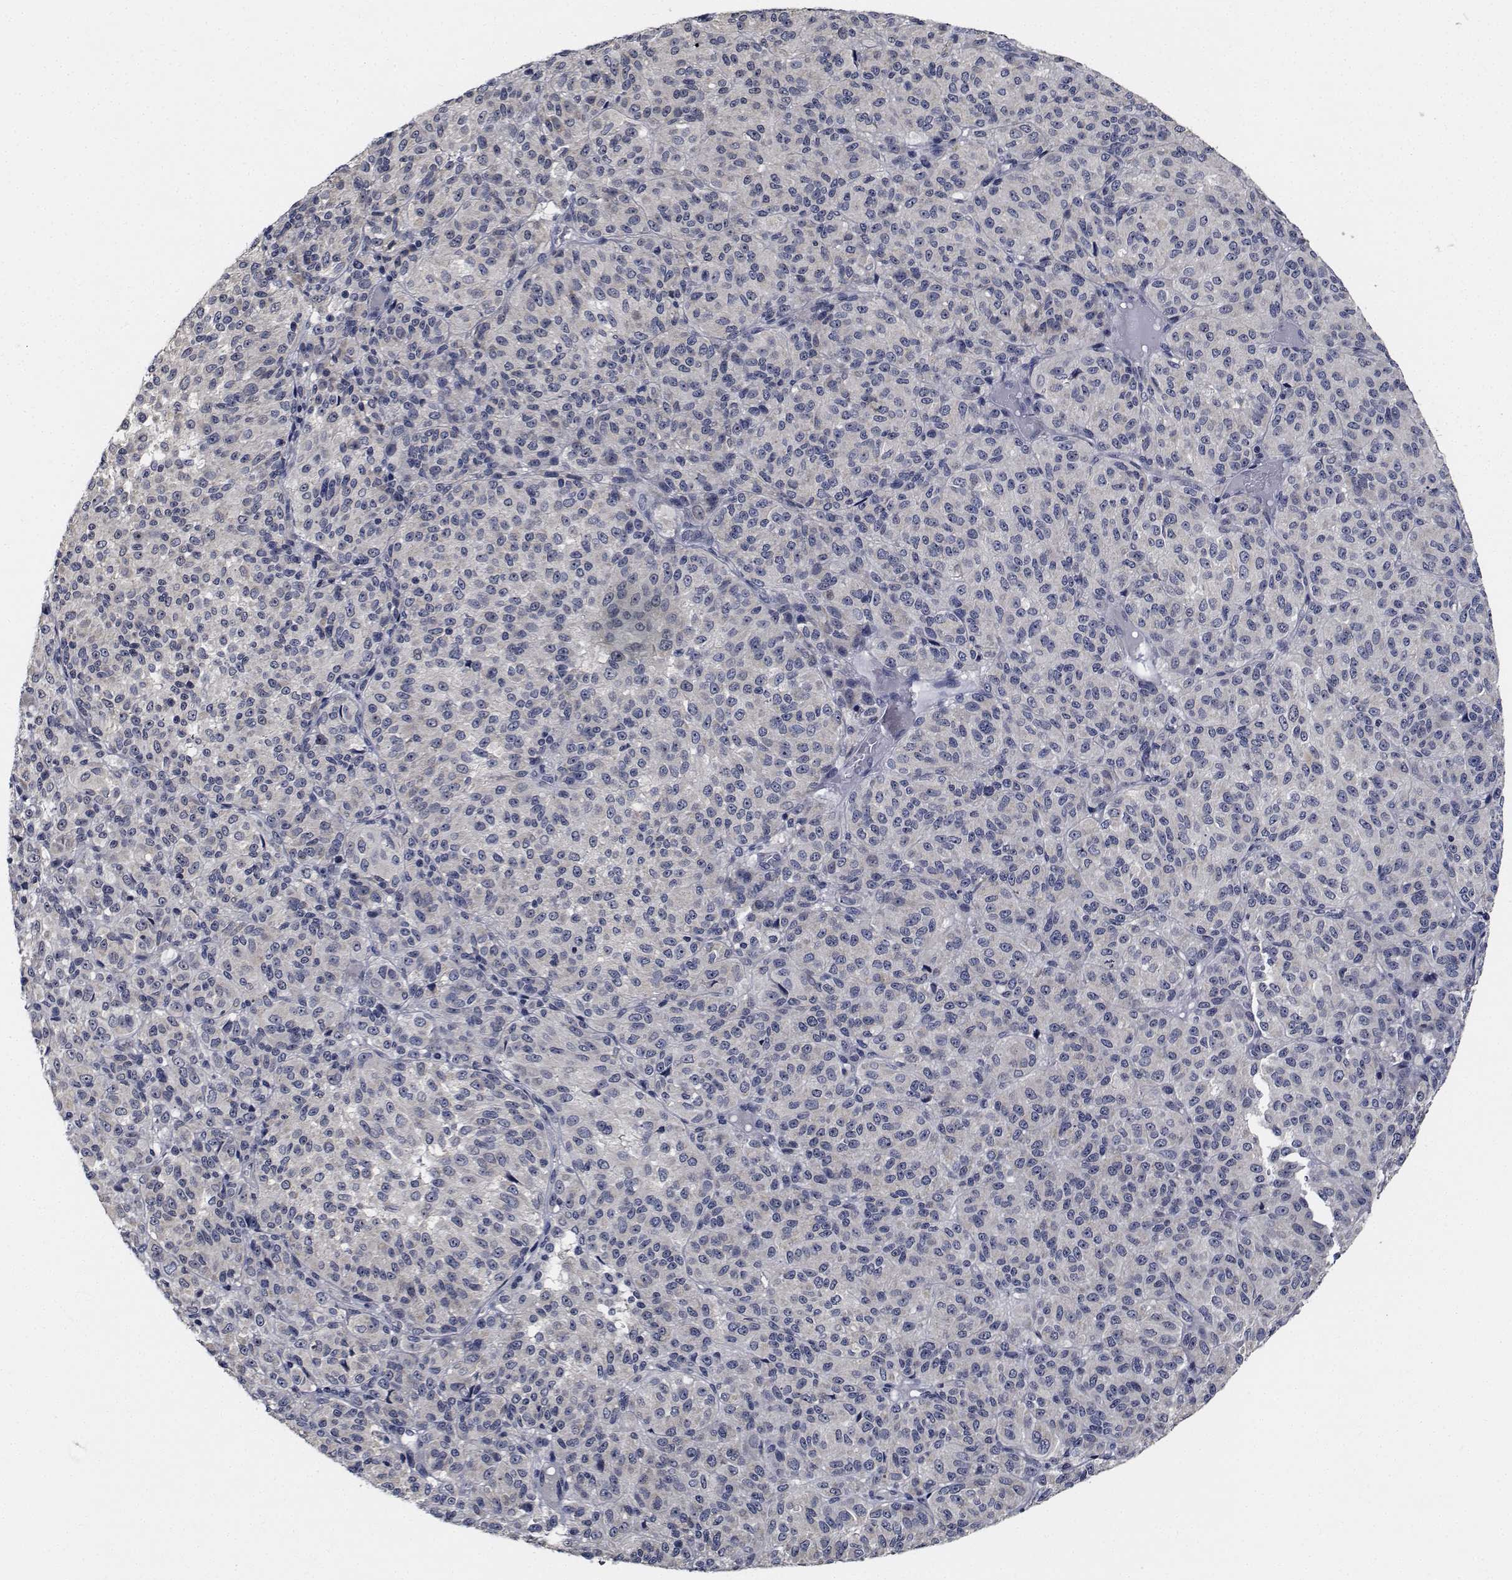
{"staining": {"intensity": "negative", "quantity": "none", "location": "none"}, "tissue": "melanoma", "cell_type": "Tumor cells", "image_type": "cancer", "snomed": [{"axis": "morphology", "description": "Malignant melanoma, Metastatic site"}, {"axis": "topography", "description": "Brain"}], "caption": "Tumor cells are negative for protein expression in human malignant melanoma (metastatic site).", "gene": "NVL", "patient": {"sex": "female", "age": 56}}